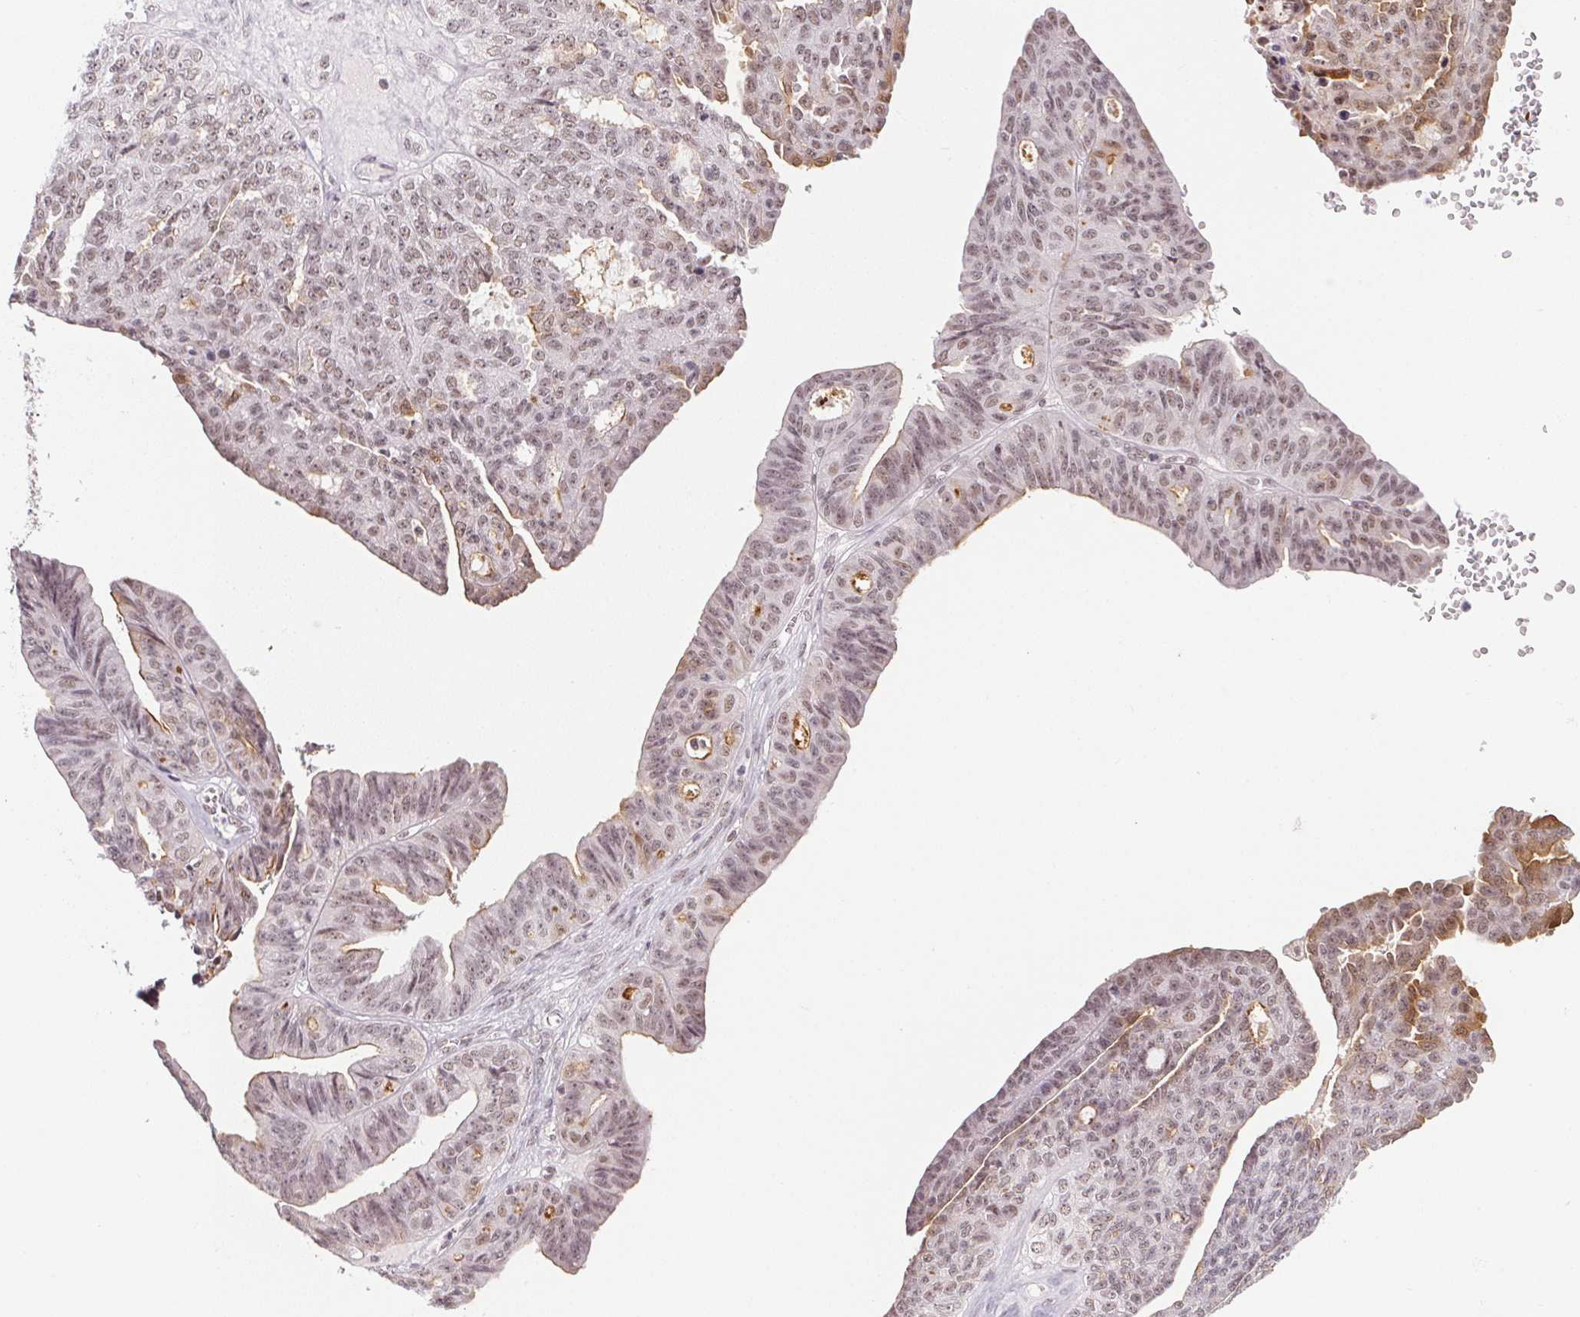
{"staining": {"intensity": "weak", "quantity": "25%-75%", "location": "cytoplasmic/membranous,nuclear"}, "tissue": "ovarian cancer", "cell_type": "Tumor cells", "image_type": "cancer", "snomed": [{"axis": "morphology", "description": "Cystadenocarcinoma, serous, NOS"}, {"axis": "topography", "description": "Ovary"}], "caption": "Serous cystadenocarcinoma (ovarian) was stained to show a protein in brown. There is low levels of weak cytoplasmic/membranous and nuclear staining in approximately 25%-75% of tumor cells.", "gene": "SRSF7", "patient": {"sex": "female", "age": 71}}